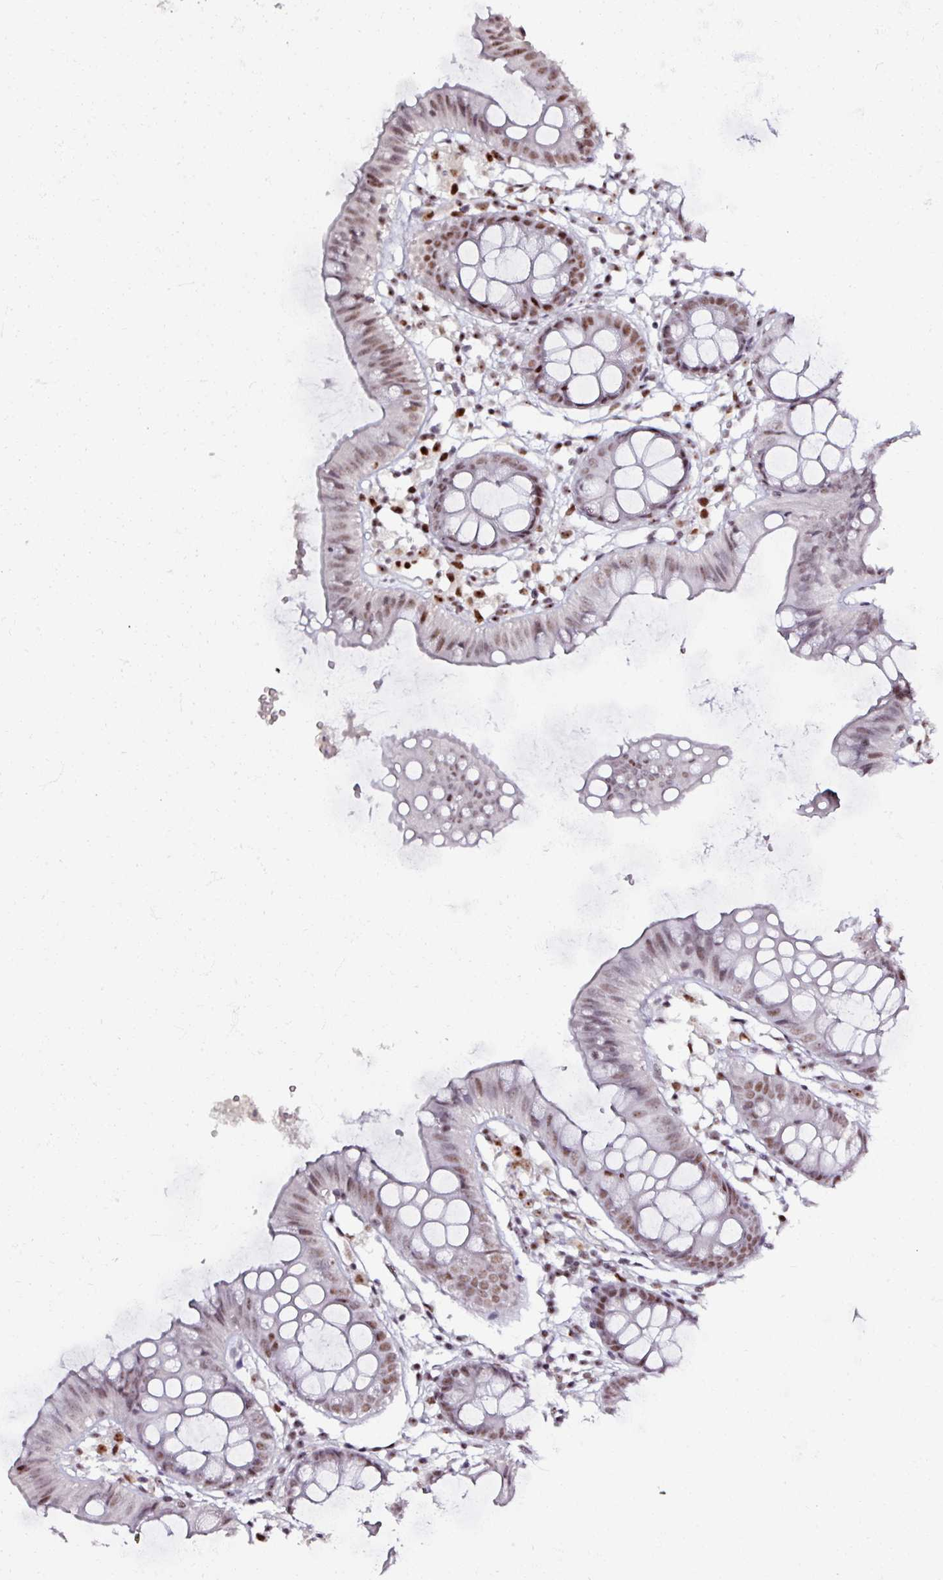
{"staining": {"intensity": "moderate", "quantity": ">75%", "location": "nuclear"}, "tissue": "colon", "cell_type": "Endothelial cells", "image_type": "normal", "snomed": [{"axis": "morphology", "description": "Normal tissue, NOS"}, {"axis": "topography", "description": "Colon"}], "caption": "Immunohistochemical staining of normal human colon exhibits >75% levels of moderate nuclear protein expression in approximately >75% of endothelial cells. (brown staining indicates protein expression, while blue staining denotes nuclei).", "gene": "ADAR", "patient": {"sex": "female", "age": 84}}